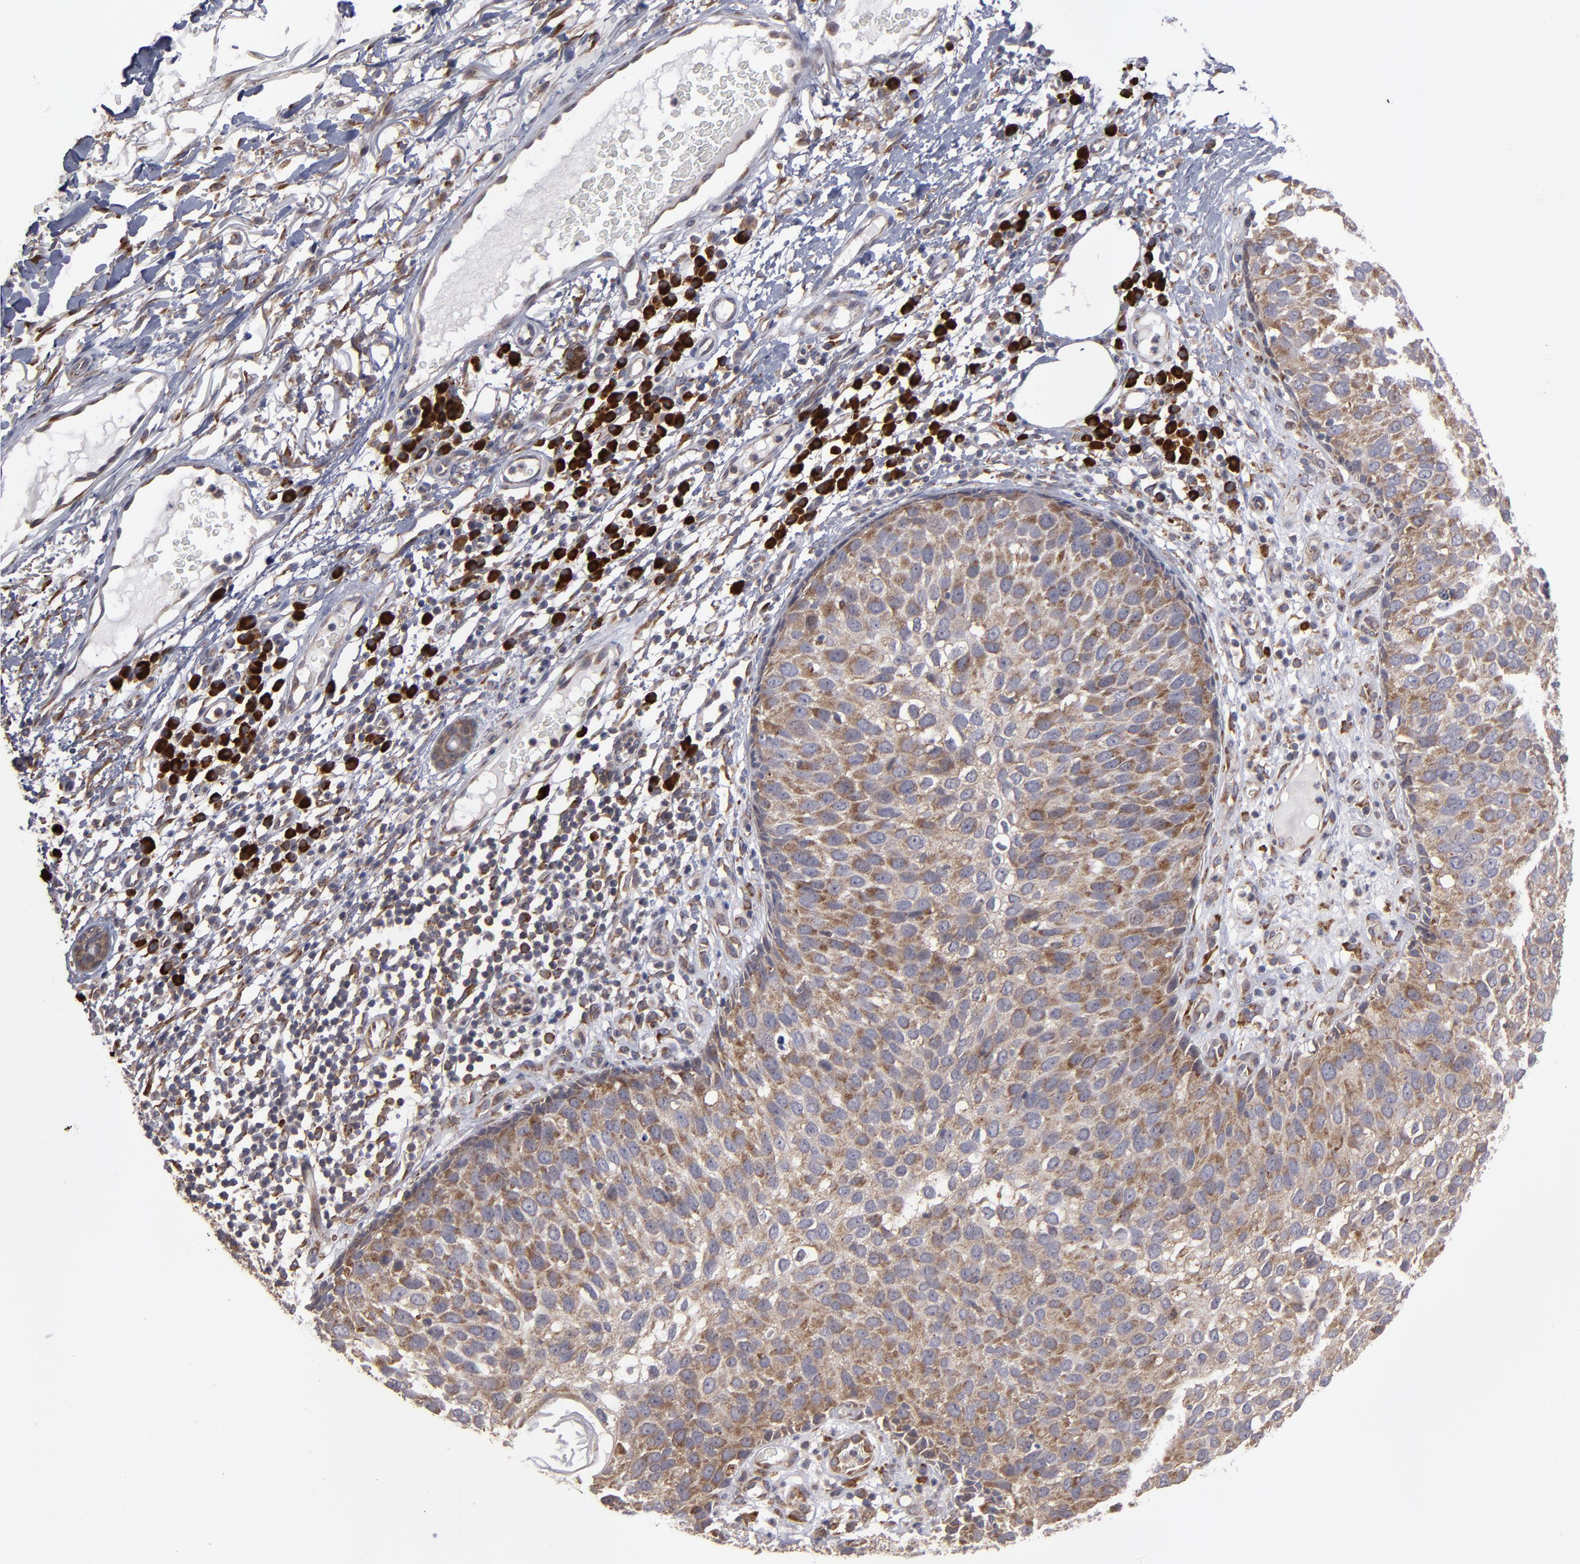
{"staining": {"intensity": "weak", "quantity": ">75%", "location": "cytoplasmic/membranous"}, "tissue": "skin cancer", "cell_type": "Tumor cells", "image_type": "cancer", "snomed": [{"axis": "morphology", "description": "Squamous cell carcinoma, NOS"}, {"axis": "topography", "description": "Skin"}], "caption": "An immunohistochemistry (IHC) histopathology image of neoplastic tissue is shown. Protein staining in brown labels weak cytoplasmic/membranous positivity in skin squamous cell carcinoma within tumor cells.", "gene": "SND1", "patient": {"sex": "male", "age": 87}}